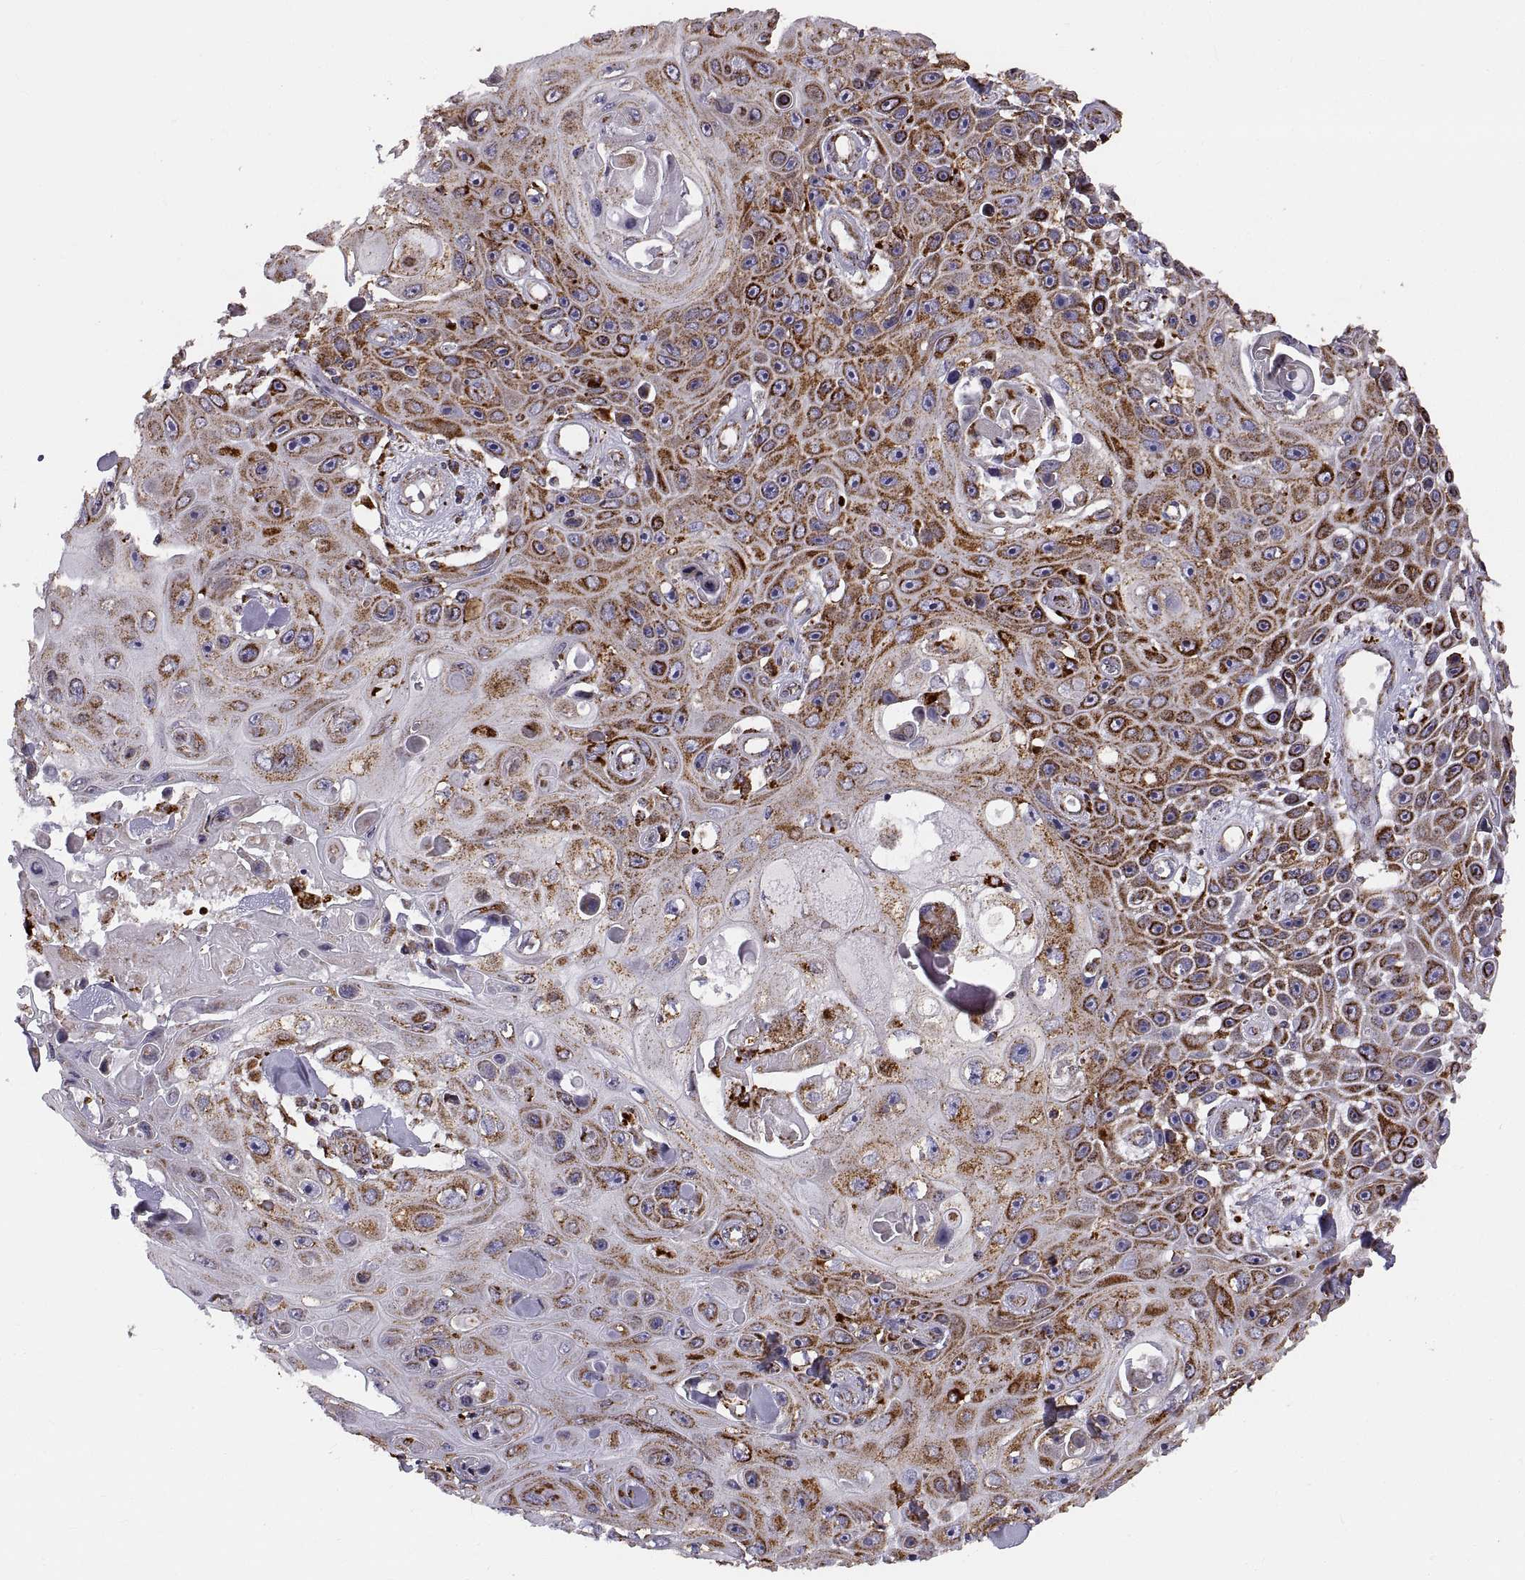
{"staining": {"intensity": "strong", "quantity": ">75%", "location": "cytoplasmic/membranous"}, "tissue": "skin cancer", "cell_type": "Tumor cells", "image_type": "cancer", "snomed": [{"axis": "morphology", "description": "Squamous cell carcinoma, NOS"}, {"axis": "topography", "description": "Skin"}], "caption": "Tumor cells exhibit high levels of strong cytoplasmic/membranous expression in approximately >75% of cells in squamous cell carcinoma (skin). (DAB (3,3'-diaminobenzidine) IHC with brightfield microscopy, high magnification).", "gene": "ARSD", "patient": {"sex": "male", "age": 82}}